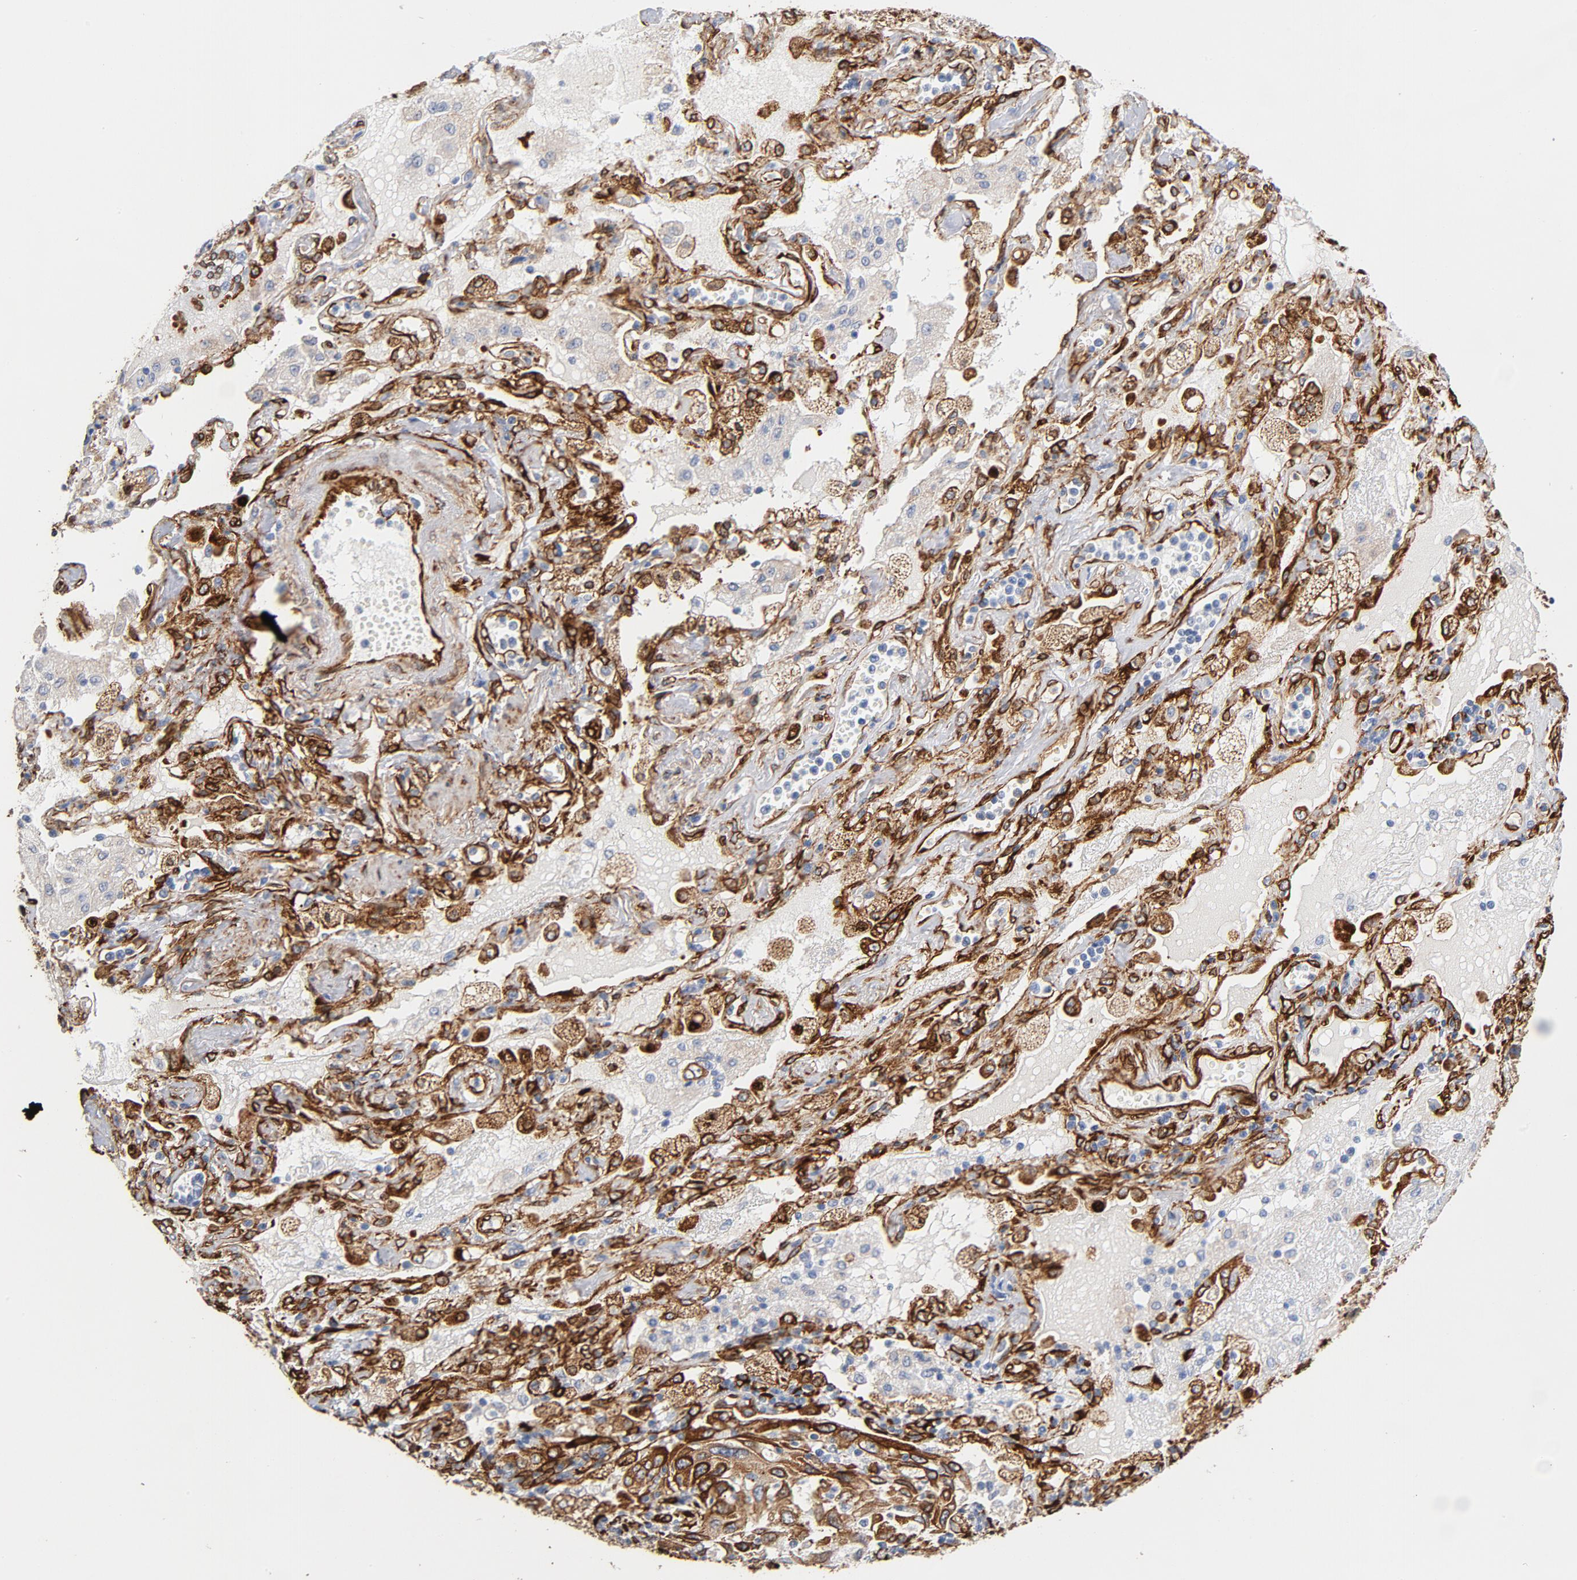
{"staining": {"intensity": "strong", "quantity": "25%-75%", "location": "cytoplasmic/membranous"}, "tissue": "lung cancer", "cell_type": "Tumor cells", "image_type": "cancer", "snomed": [{"axis": "morphology", "description": "Squamous cell carcinoma, NOS"}, {"axis": "topography", "description": "Lung"}], "caption": "The immunohistochemical stain shows strong cytoplasmic/membranous positivity in tumor cells of lung squamous cell carcinoma tissue. The protein is stained brown, and the nuclei are stained in blue (DAB (3,3'-diaminobenzidine) IHC with brightfield microscopy, high magnification).", "gene": "SERPINH1", "patient": {"sex": "female", "age": 76}}